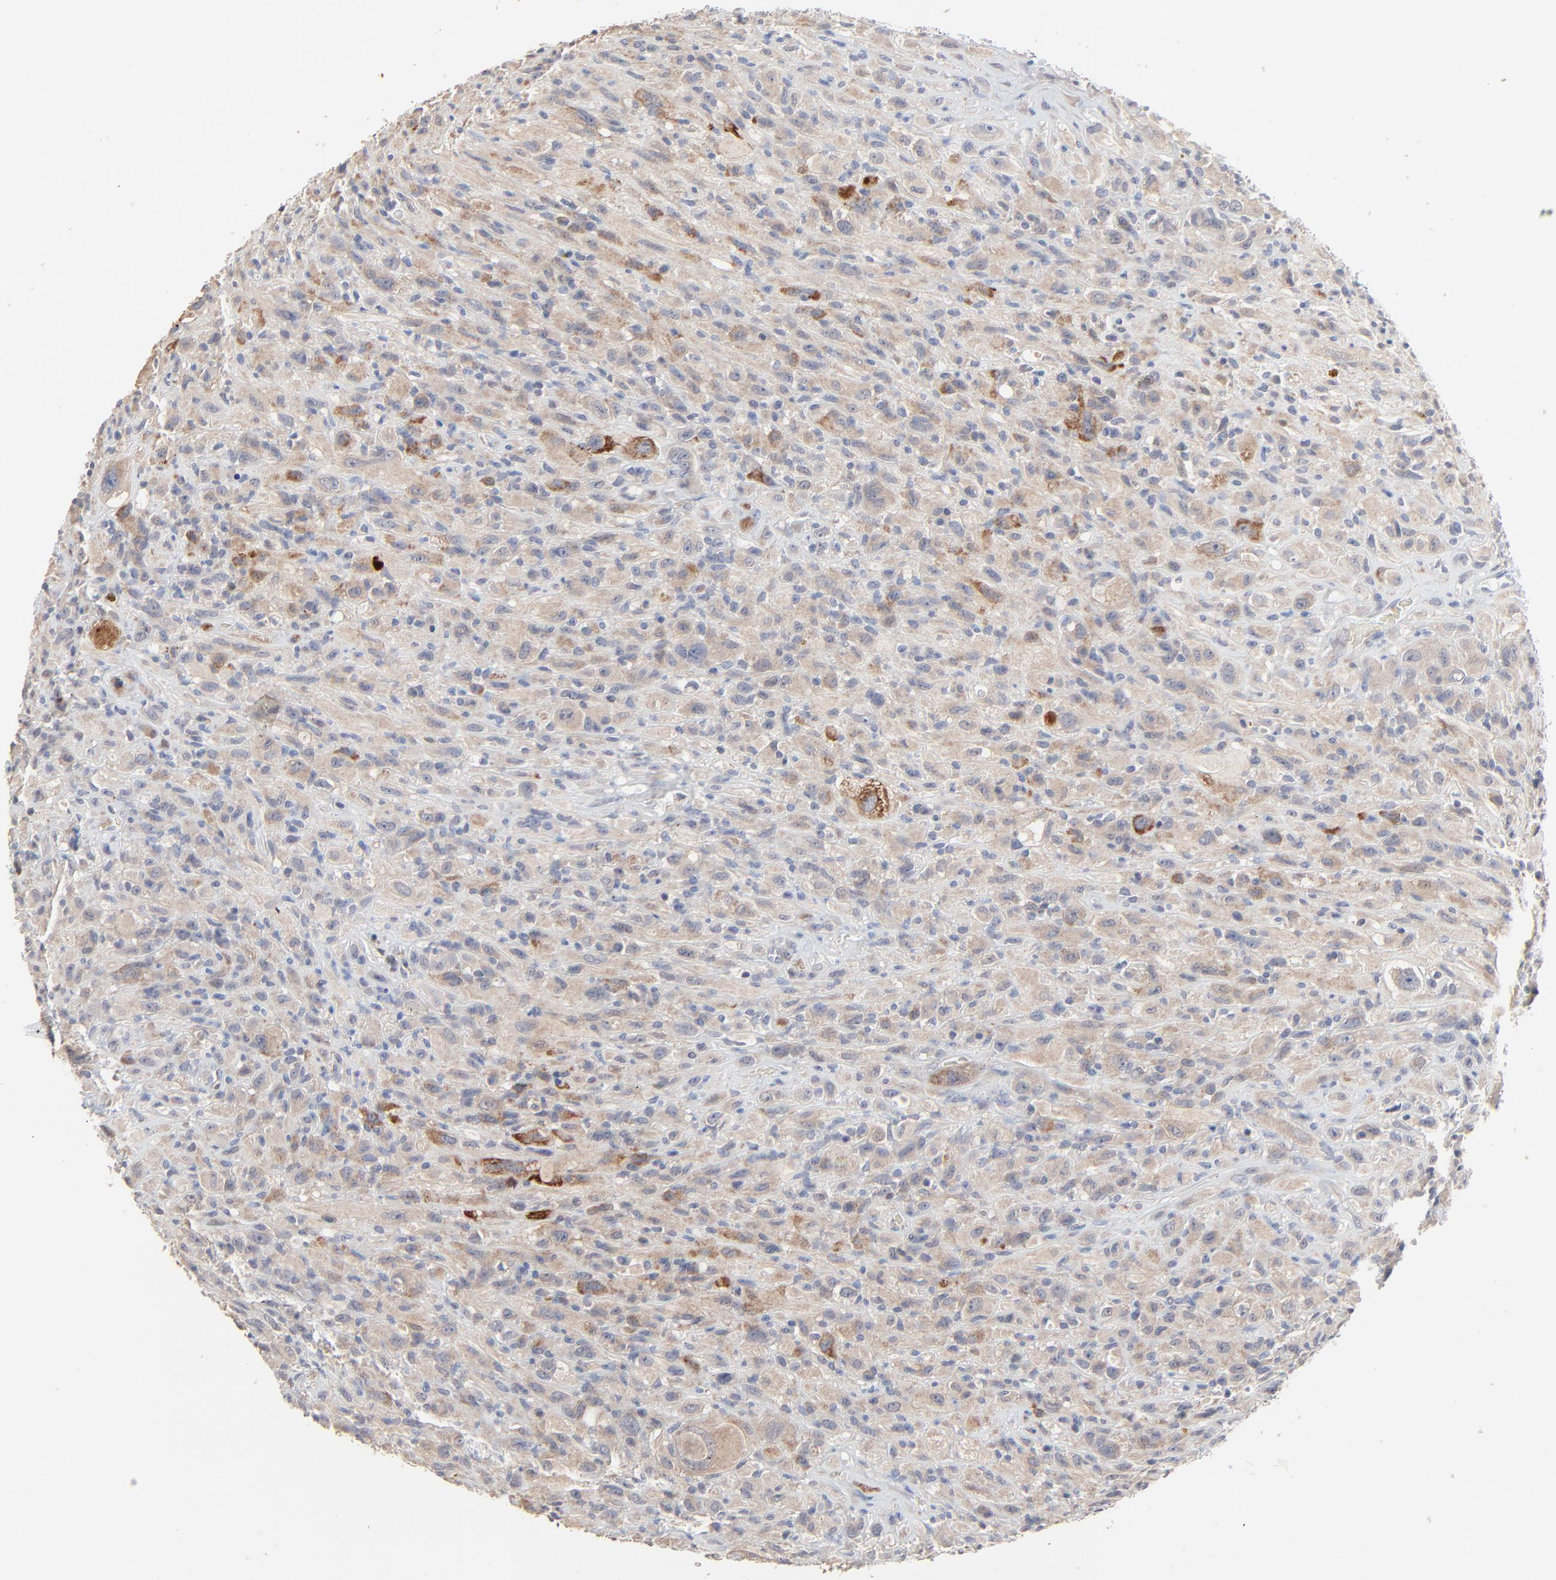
{"staining": {"intensity": "weak", "quantity": "25%-75%", "location": "cytoplasmic/membranous"}, "tissue": "glioma", "cell_type": "Tumor cells", "image_type": "cancer", "snomed": [{"axis": "morphology", "description": "Glioma, malignant, High grade"}, {"axis": "topography", "description": "Brain"}], "caption": "There is low levels of weak cytoplasmic/membranous staining in tumor cells of malignant glioma (high-grade), as demonstrated by immunohistochemical staining (brown color).", "gene": "FANCB", "patient": {"sex": "male", "age": 48}}